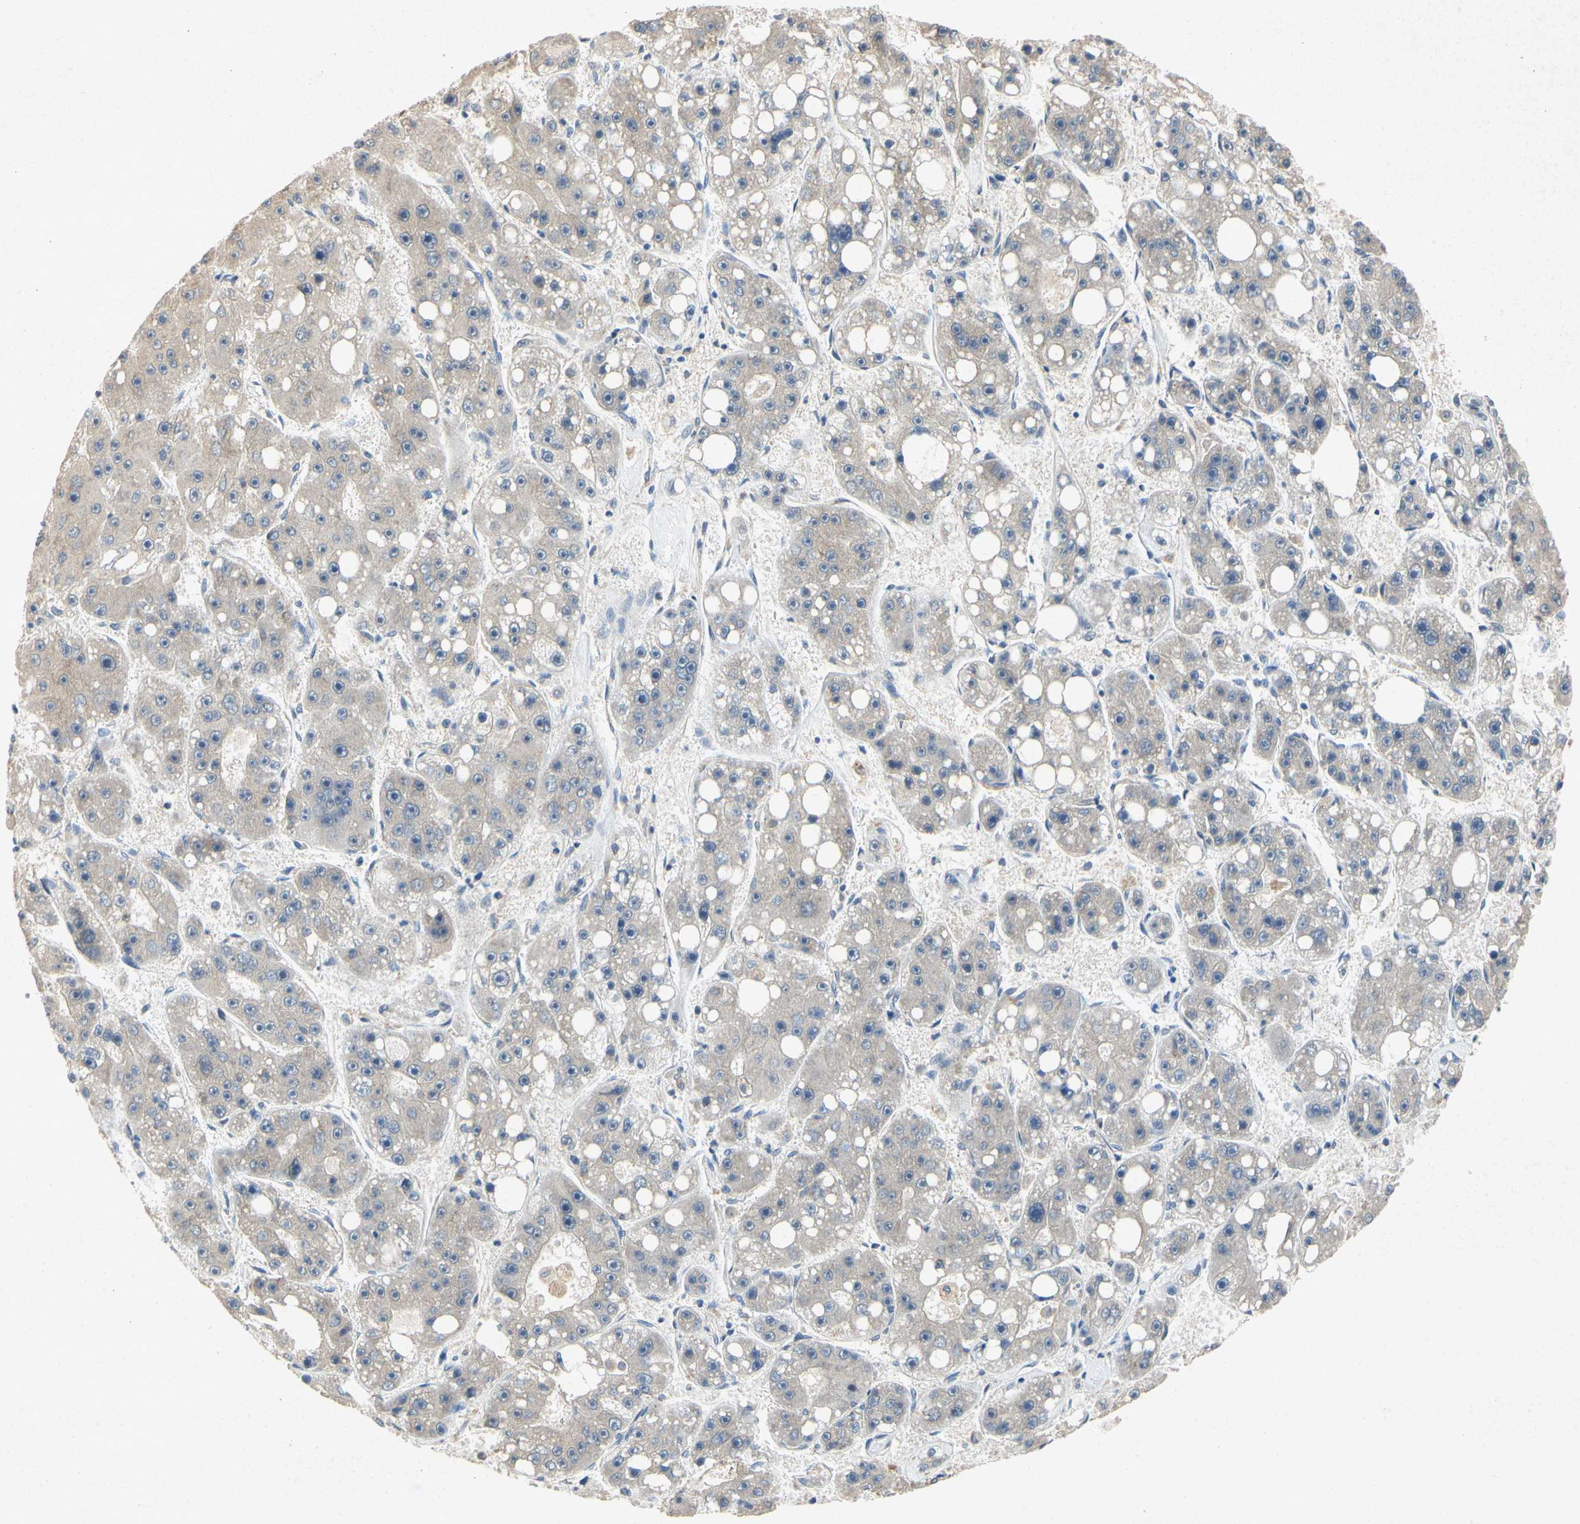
{"staining": {"intensity": "weak", "quantity": ">75%", "location": "cytoplasmic/membranous"}, "tissue": "liver cancer", "cell_type": "Tumor cells", "image_type": "cancer", "snomed": [{"axis": "morphology", "description": "Carcinoma, Hepatocellular, NOS"}, {"axis": "topography", "description": "Liver"}], "caption": "This micrograph shows immunohistochemistry staining of liver hepatocellular carcinoma, with low weak cytoplasmic/membranous staining in about >75% of tumor cells.", "gene": "RPS6KA1", "patient": {"sex": "female", "age": 61}}